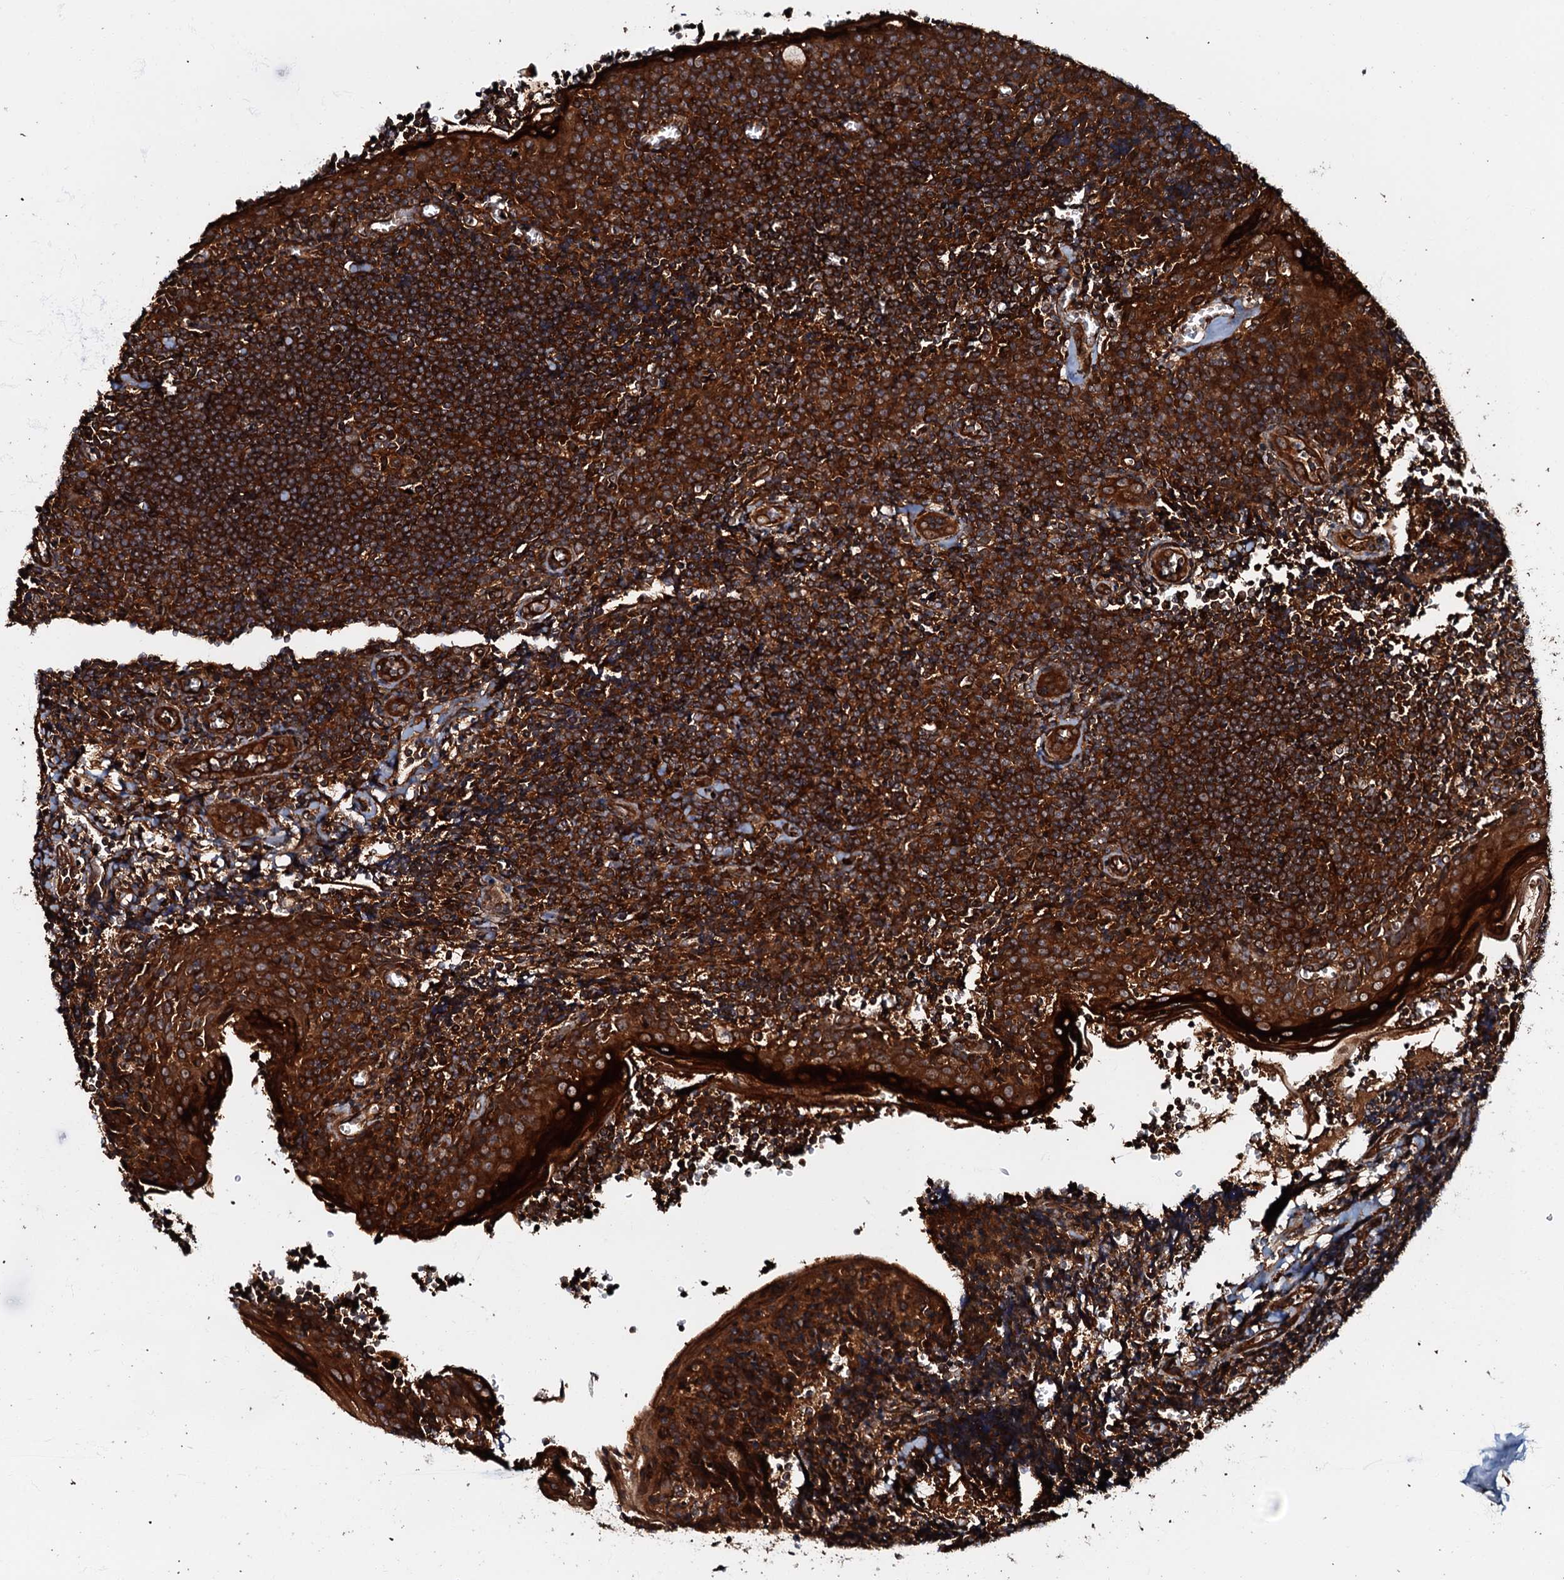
{"staining": {"intensity": "strong", "quantity": ">75%", "location": "cytoplasmic/membranous"}, "tissue": "tonsil", "cell_type": "Germinal center cells", "image_type": "normal", "snomed": [{"axis": "morphology", "description": "Normal tissue, NOS"}, {"axis": "topography", "description": "Tonsil"}], "caption": "A photomicrograph of human tonsil stained for a protein reveals strong cytoplasmic/membranous brown staining in germinal center cells. (DAB (3,3'-diaminobenzidine) IHC, brown staining for protein, blue staining for nuclei).", "gene": "BLOC1S6", "patient": {"sex": "male", "age": 27}}